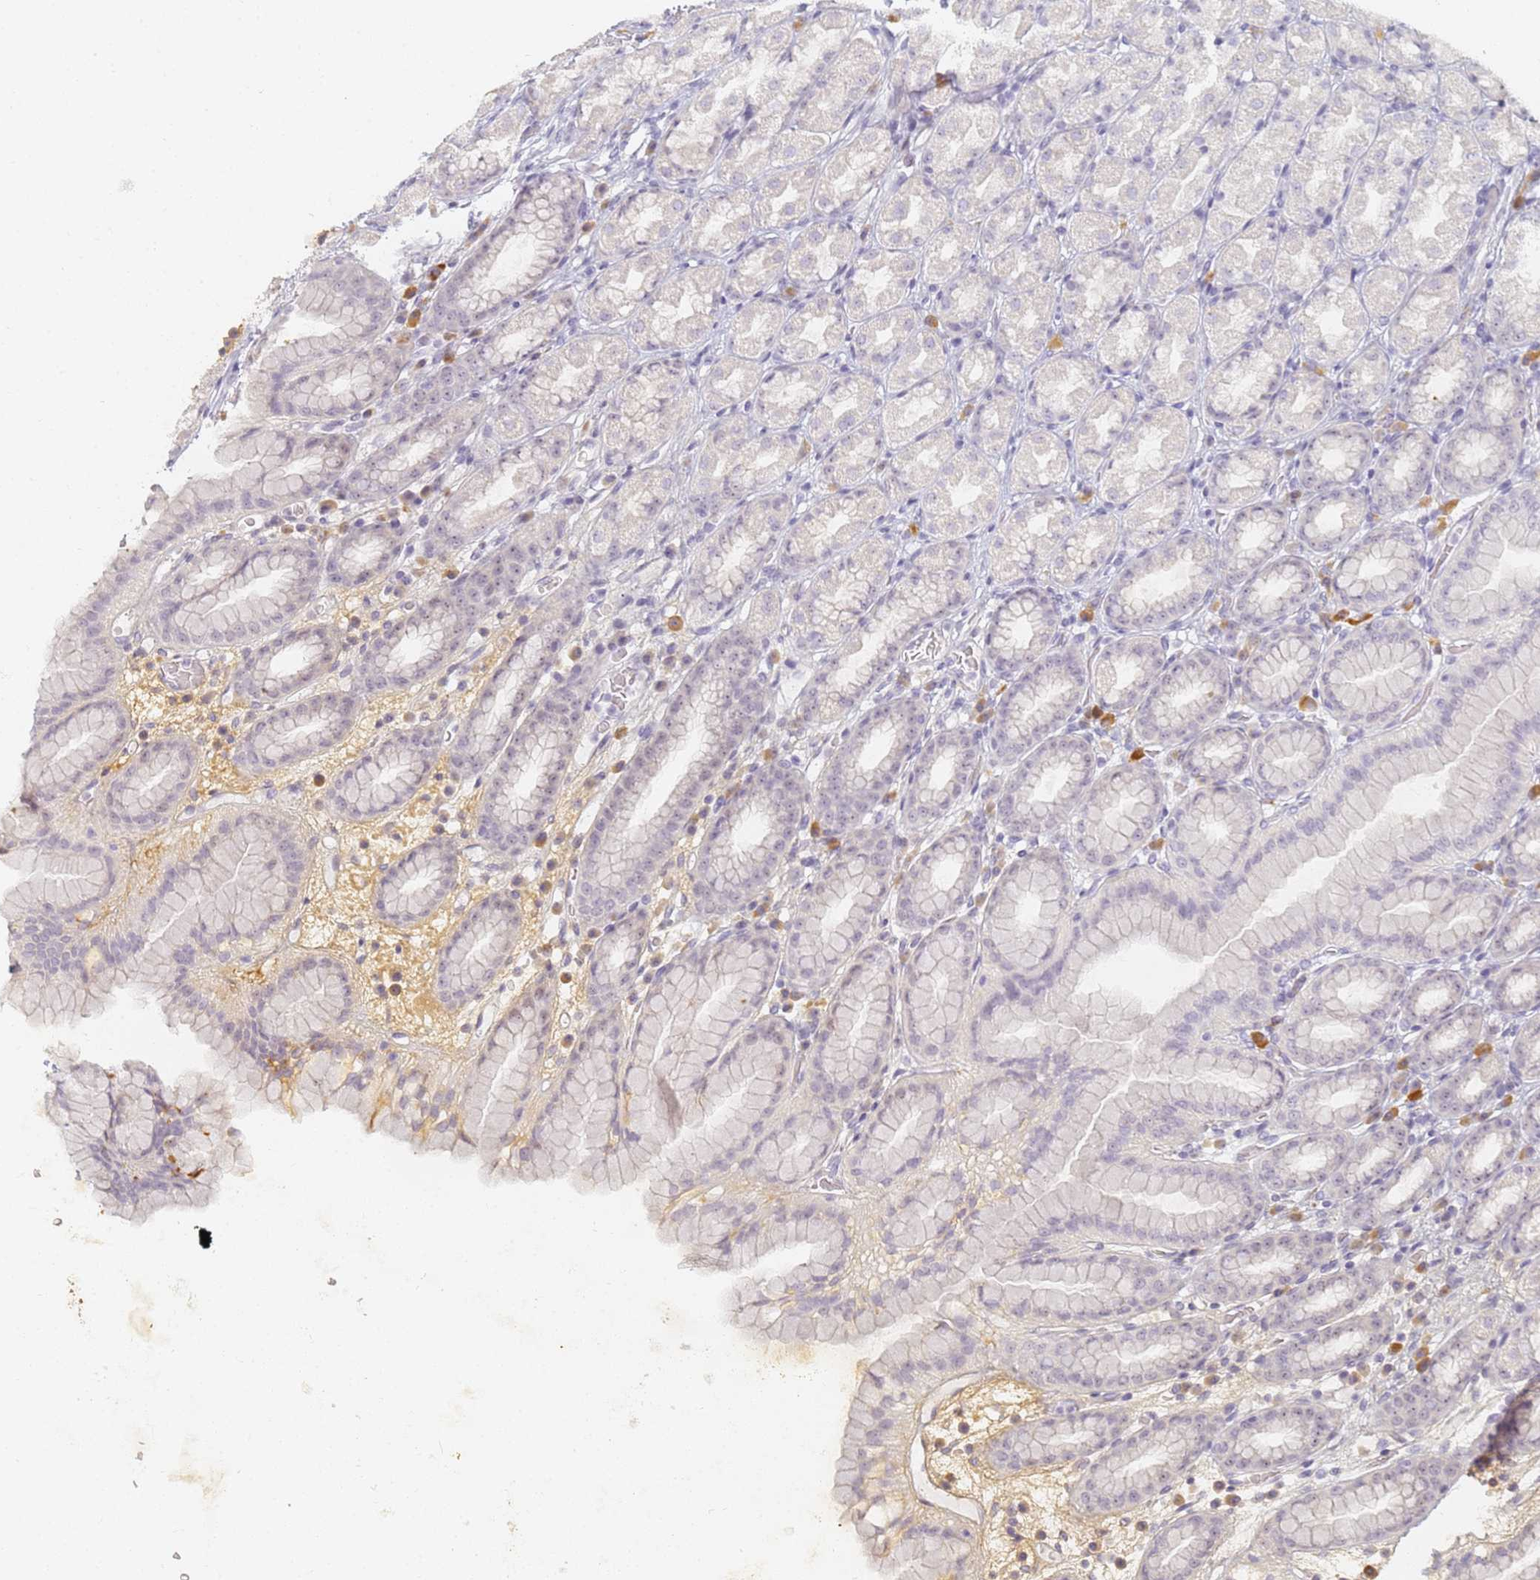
{"staining": {"intensity": "negative", "quantity": "none", "location": "none"}, "tissue": "stomach", "cell_type": "Glandular cells", "image_type": "normal", "snomed": [{"axis": "morphology", "description": "Normal tissue, NOS"}, {"axis": "topography", "description": "Stomach, upper"}], "caption": "IHC image of benign stomach stained for a protein (brown), which displays no expression in glandular cells.", "gene": "SLC38A9", "patient": {"sex": "male", "age": 68}}